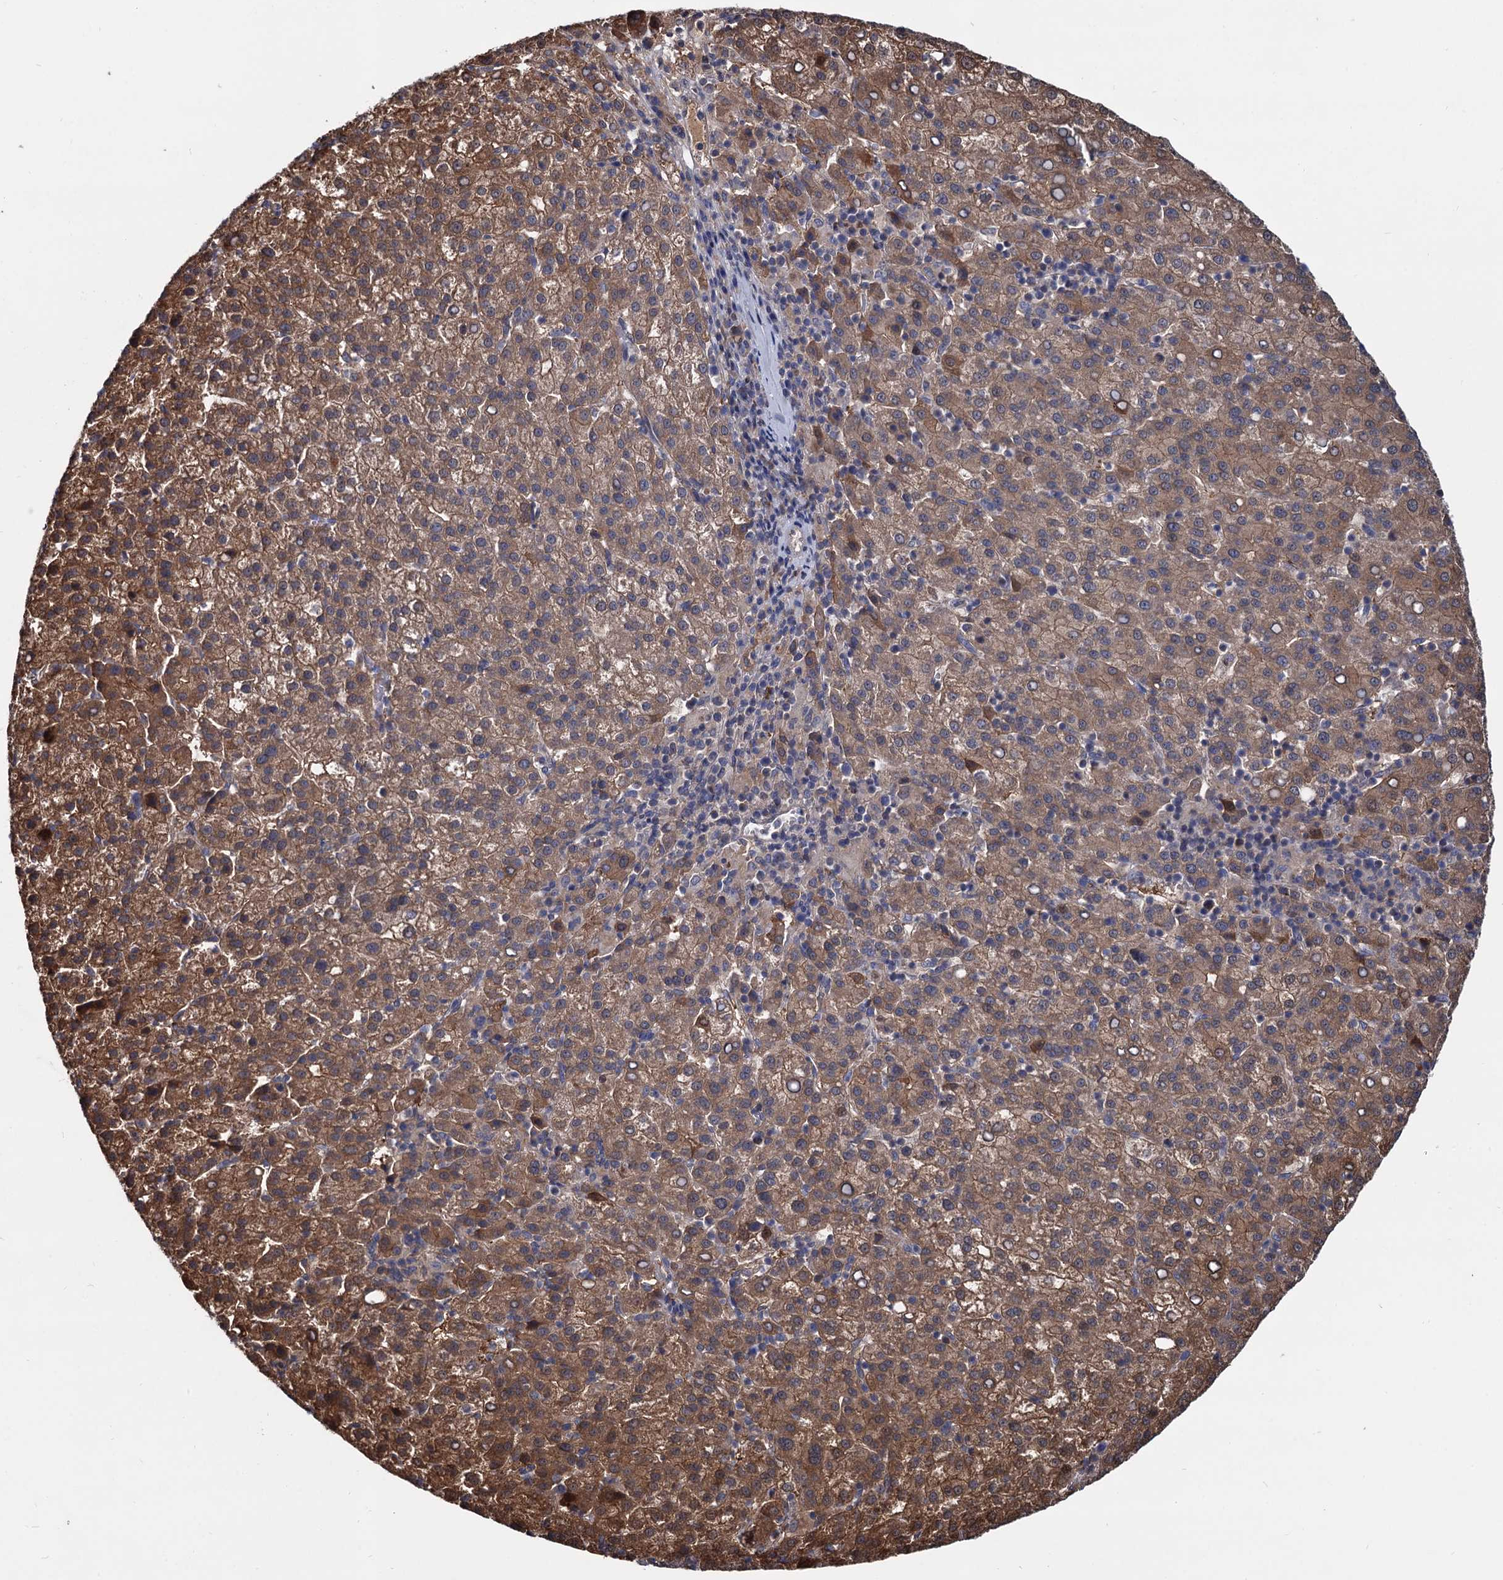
{"staining": {"intensity": "moderate", "quantity": ">75%", "location": "cytoplasmic/membranous"}, "tissue": "liver cancer", "cell_type": "Tumor cells", "image_type": "cancer", "snomed": [{"axis": "morphology", "description": "Carcinoma, Hepatocellular, NOS"}, {"axis": "topography", "description": "Liver"}], "caption": "DAB immunohistochemical staining of human liver cancer exhibits moderate cytoplasmic/membranous protein staining in about >75% of tumor cells.", "gene": "SELENOP", "patient": {"sex": "female", "age": 58}}